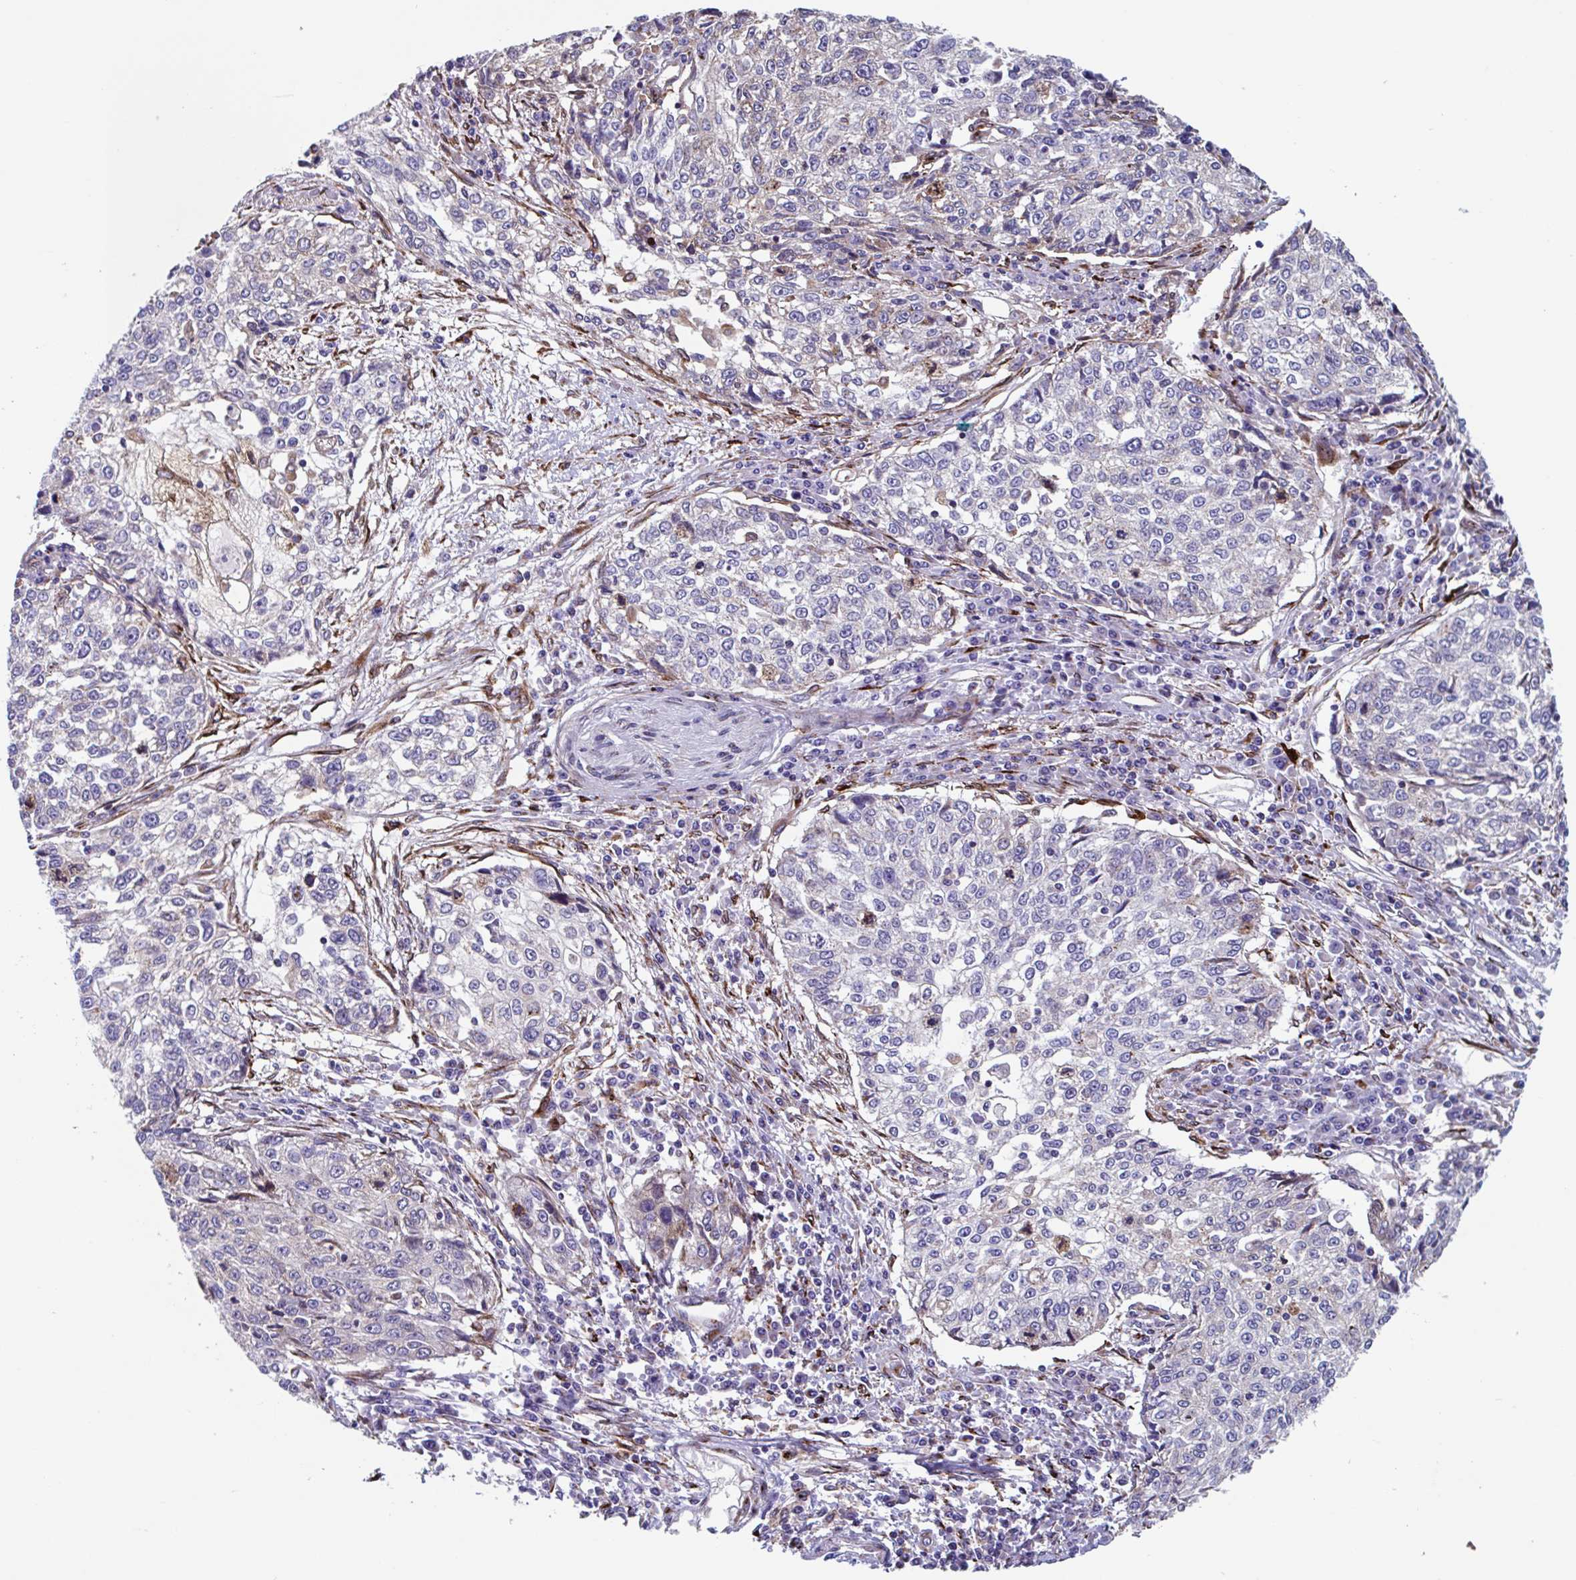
{"staining": {"intensity": "negative", "quantity": "none", "location": "none"}, "tissue": "cervical cancer", "cell_type": "Tumor cells", "image_type": "cancer", "snomed": [{"axis": "morphology", "description": "Squamous cell carcinoma, NOS"}, {"axis": "topography", "description": "Cervix"}], "caption": "Immunohistochemistry image of neoplastic tissue: human squamous cell carcinoma (cervical) stained with DAB shows no significant protein expression in tumor cells.", "gene": "RFK", "patient": {"sex": "female", "age": 57}}